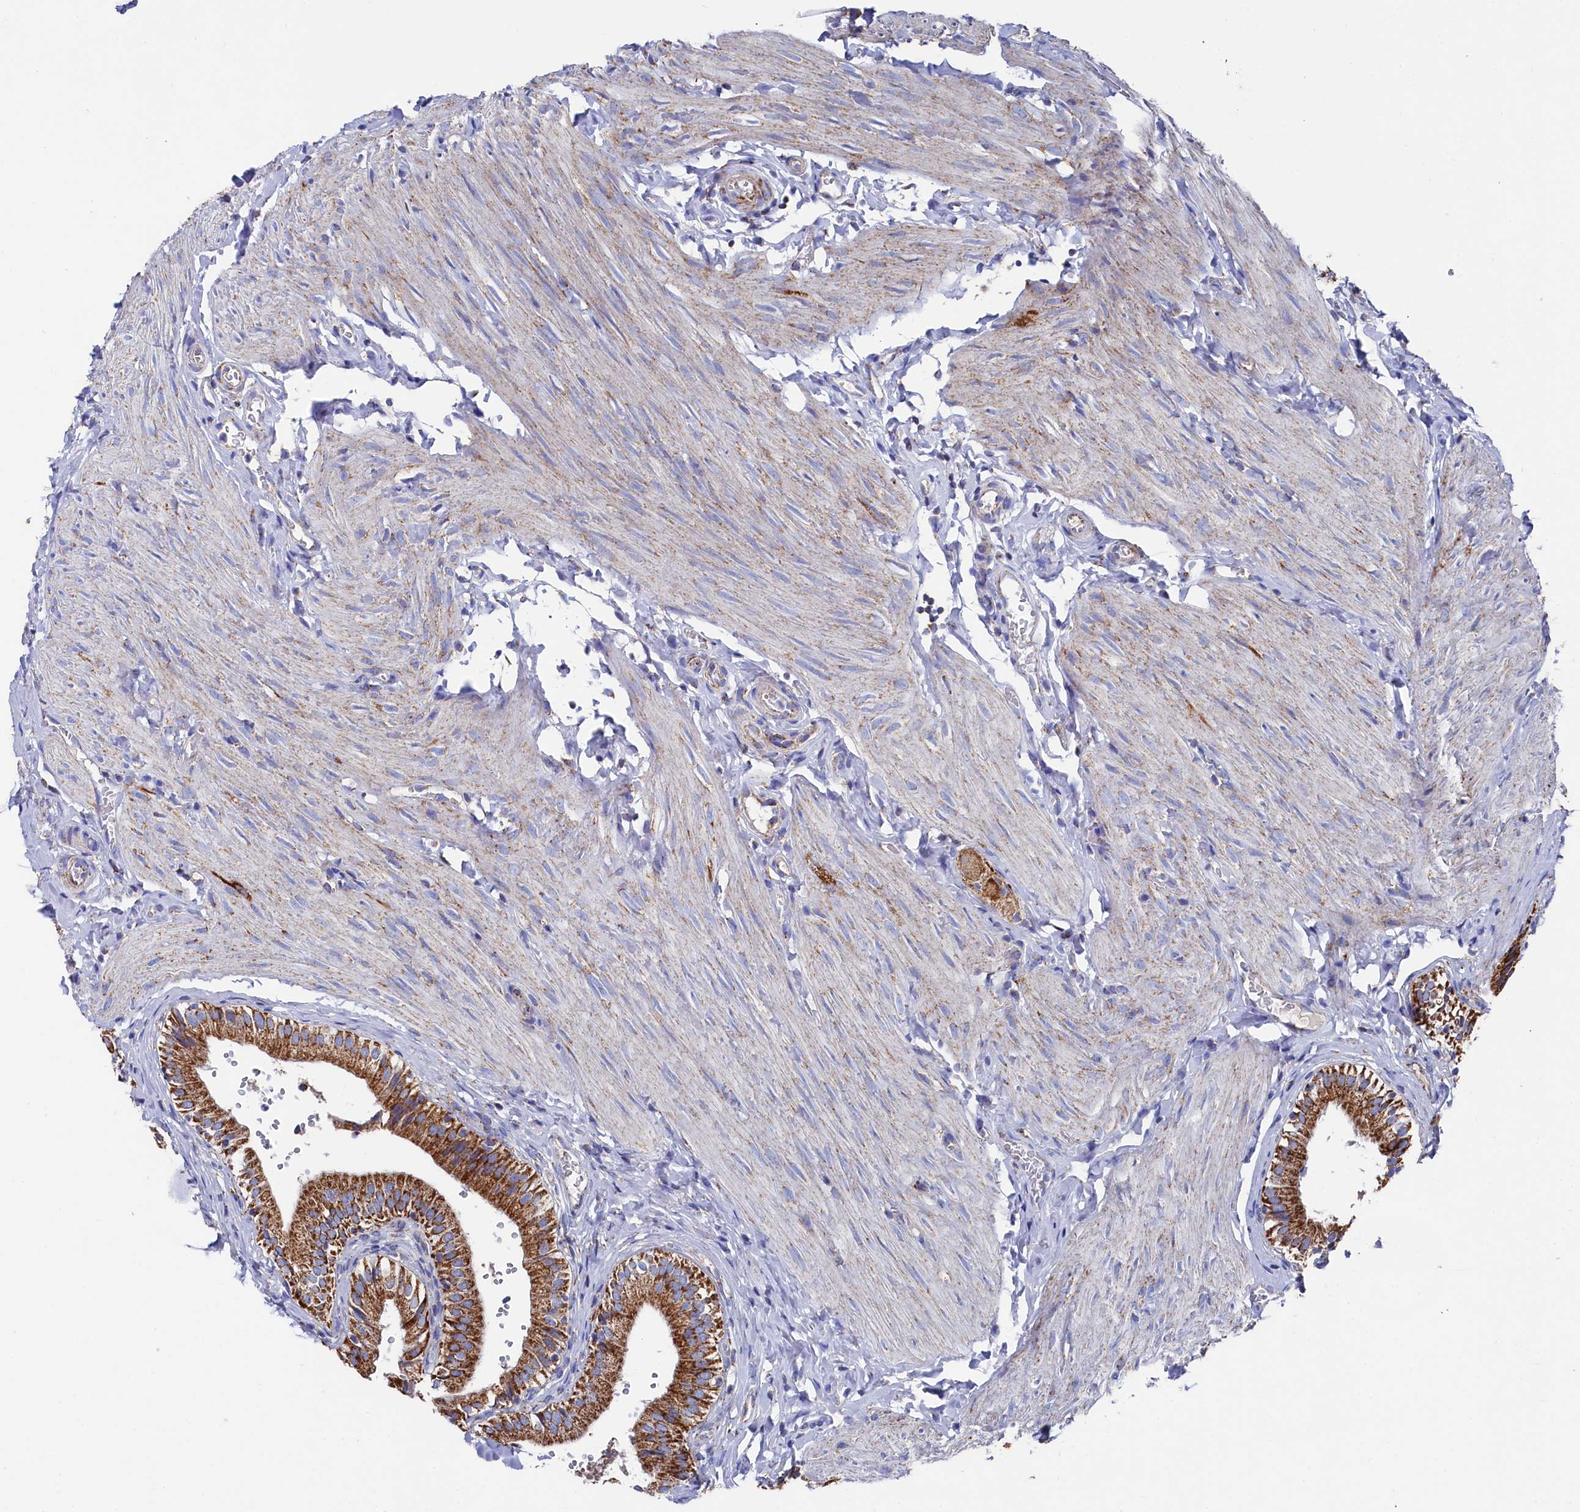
{"staining": {"intensity": "moderate", "quantity": ">75%", "location": "cytoplasmic/membranous"}, "tissue": "gallbladder", "cell_type": "Glandular cells", "image_type": "normal", "snomed": [{"axis": "morphology", "description": "Normal tissue, NOS"}, {"axis": "topography", "description": "Gallbladder"}], "caption": "IHC micrograph of benign gallbladder: human gallbladder stained using immunohistochemistry reveals medium levels of moderate protein expression localized specifically in the cytoplasmic/membranous of glandular cells, appearing as a cytoplasmic/membranous brown color.", "gene": "MMAB", "patient": {"sex": "female", "age": 47}}